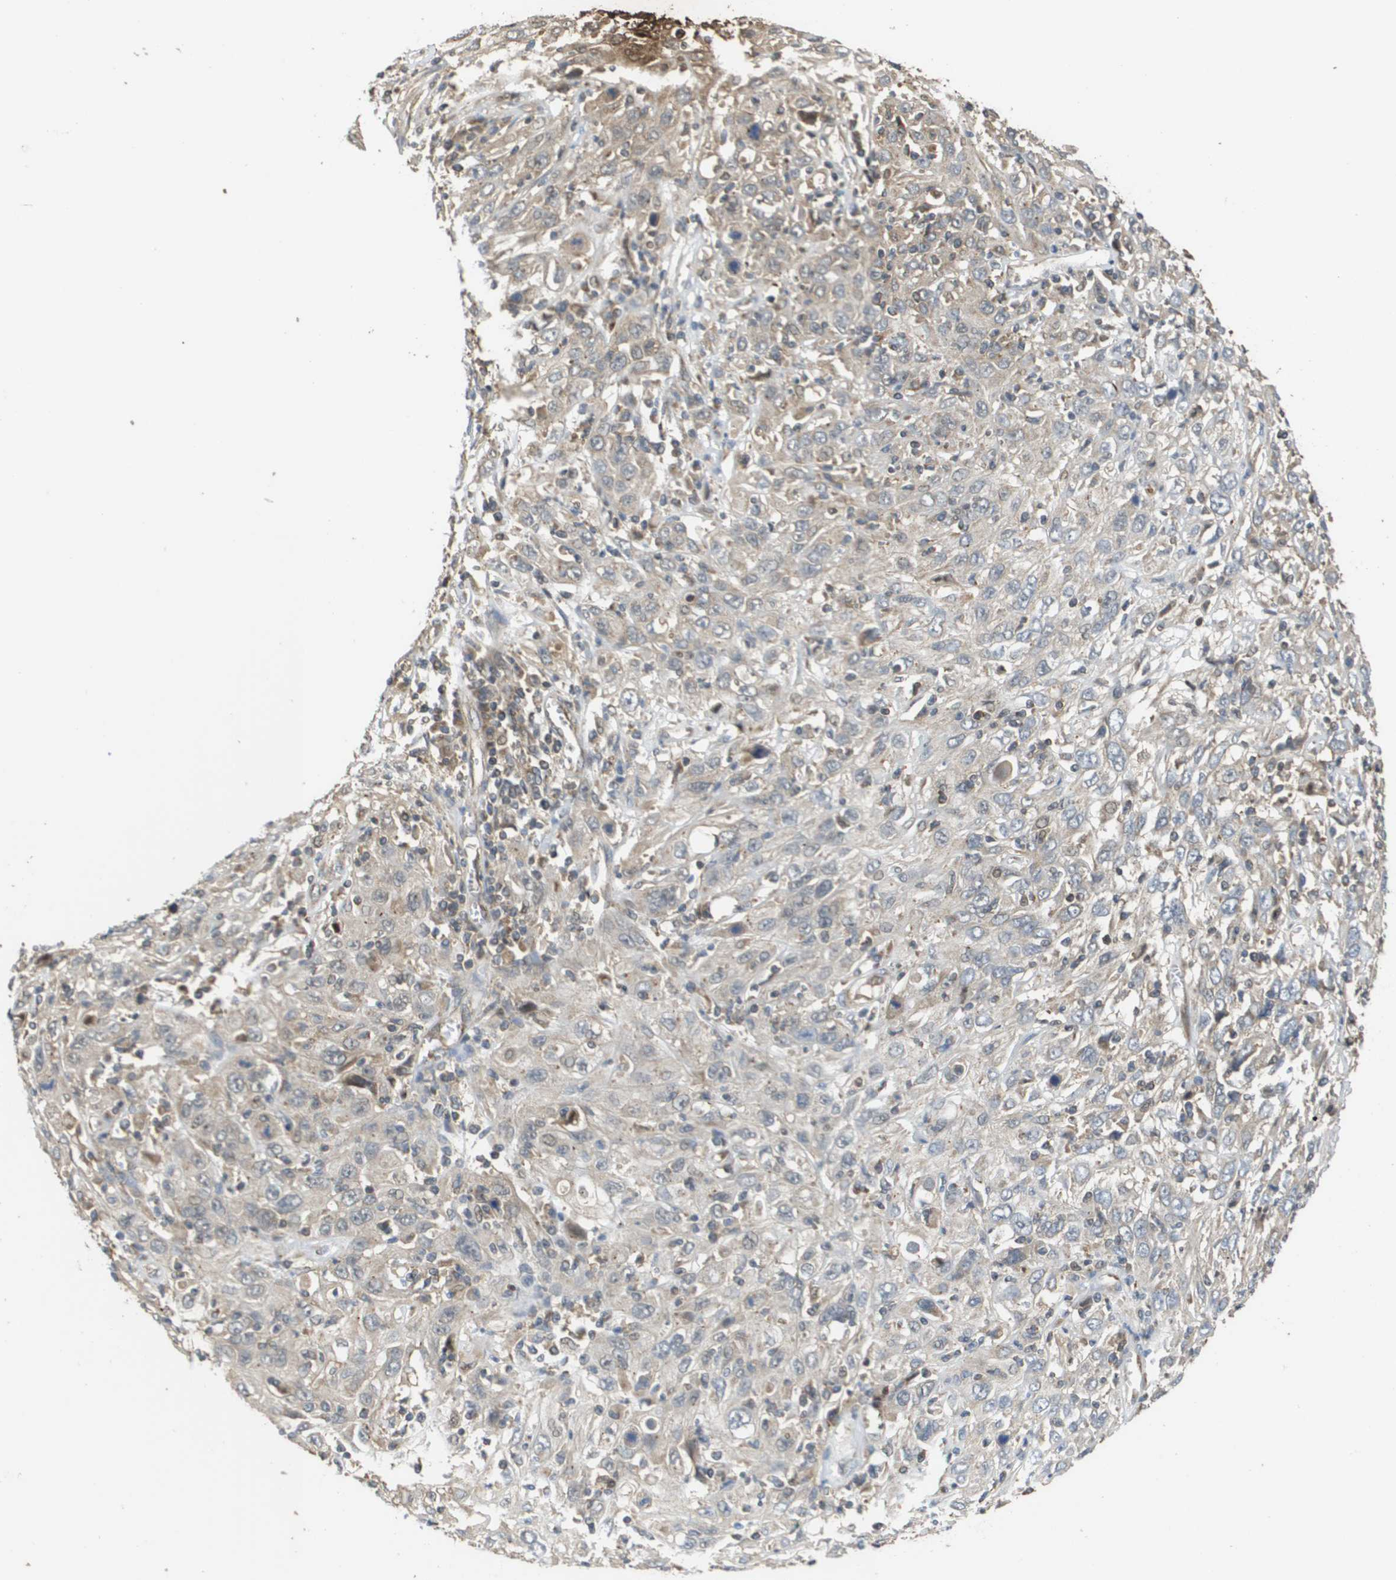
{"staining": {"intensity": "weak", "quantity": "<25%", "location": "cytoplasmic/membranous"}, "tissue": "cervical cancer", "cell_type": "Tumor cells", "image_type": "cancer", "snomed": [{"axis": "morphology", "description": "Squamous cell carcinoma, NOS"}, {"axis": "topography", "description": "Cervix"}], "caption": "Immunohistochemical staining of cervical cancer (squamous cell carcinoma) demonstrates no significant expression in tumor cells.", "gene": "RBM38", "patient": {"sex": "female", "age": 46}}